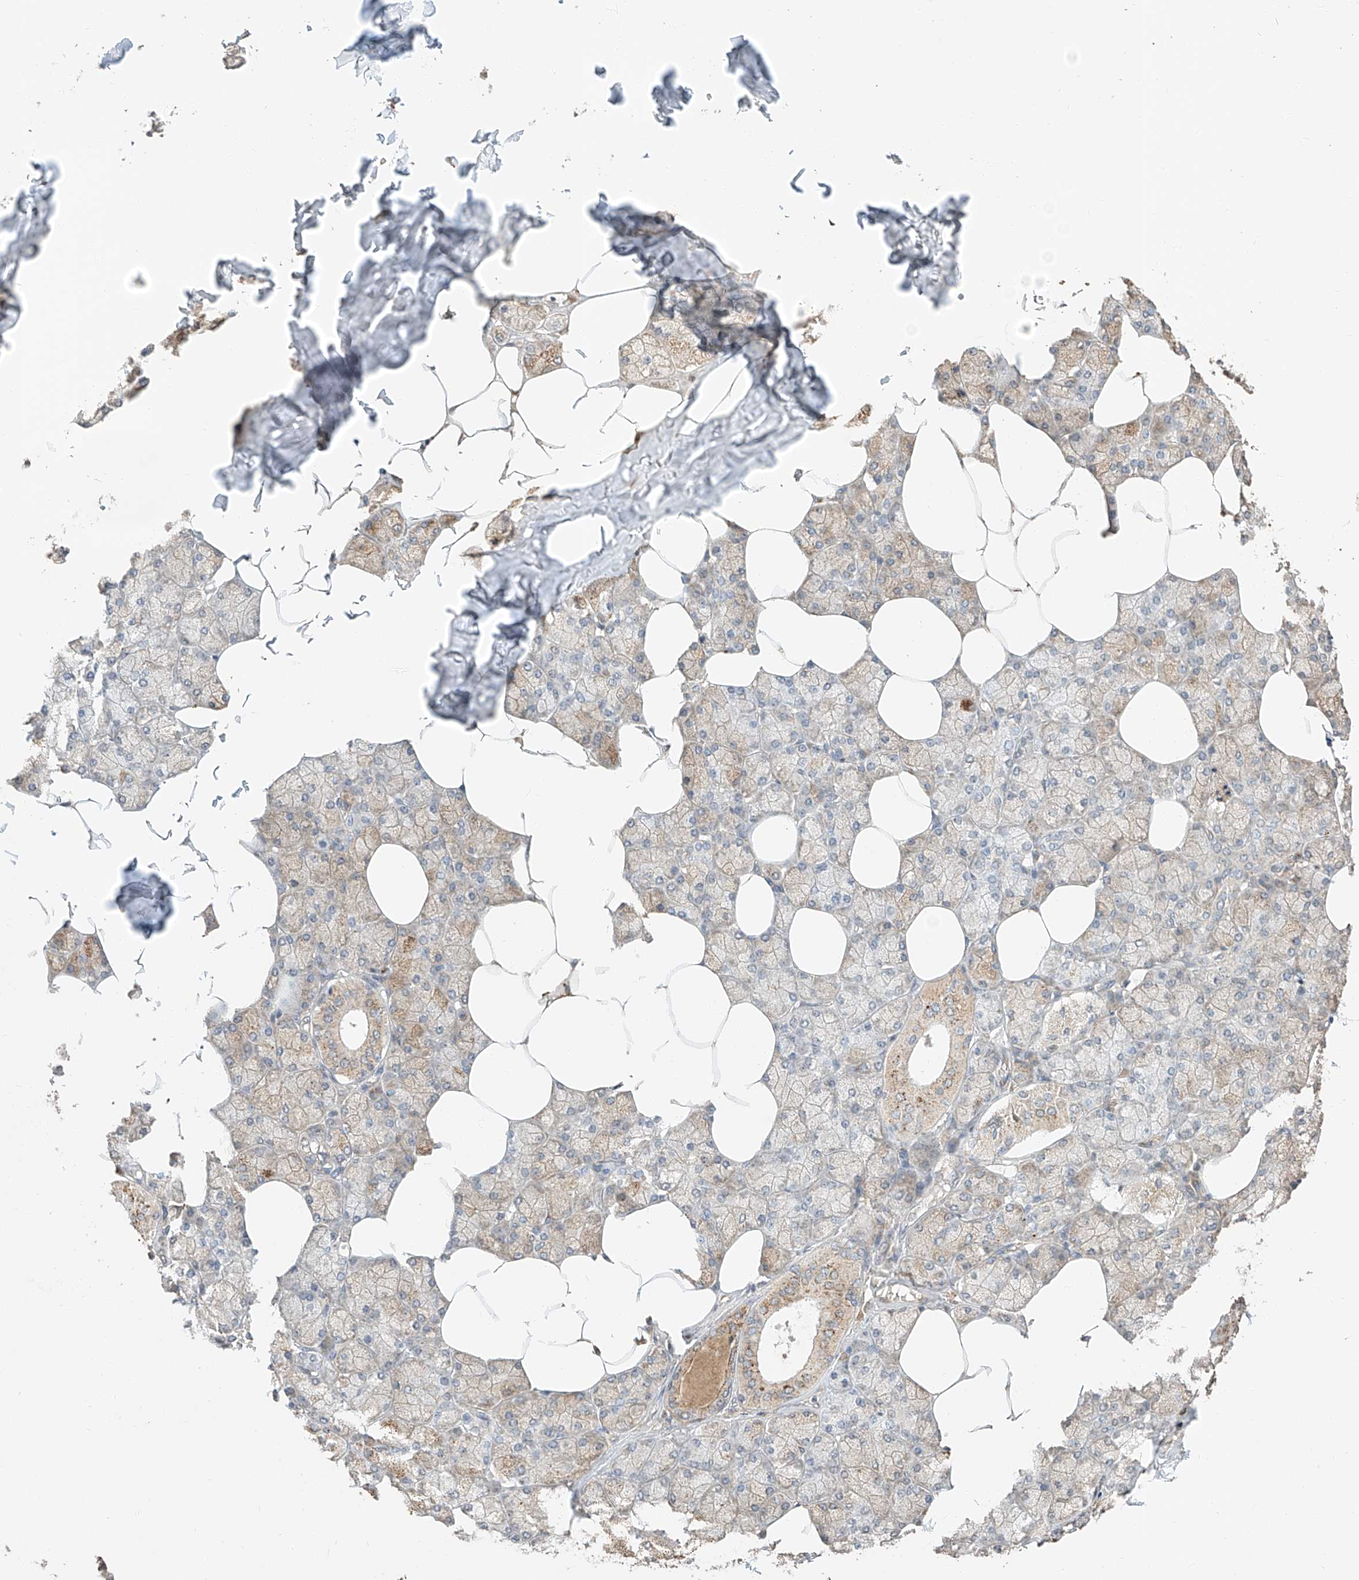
{"staining": {"intensity": "moderate", "quantity": "<25%", "location": "cytoplasmic/membranous"}, "tissue": "salivary gland", "cell_type": "Glandular cells", "image_type": "normal", "snomed": [{"axis": "morphology", "description": "Normal tissue, NOS"}, {"axis": "topography", "description": "Salivary gland"}], "caption": "Glandular cells display low levels of moderate cytoplasmic/membranous staining in about <25% of cells in benign salivary gland. Ihc stains the protein of interest in brown and the nuclei are stained blue.", "gene": "SUSD6", "patient": {"sex": "male", "age": 62}}